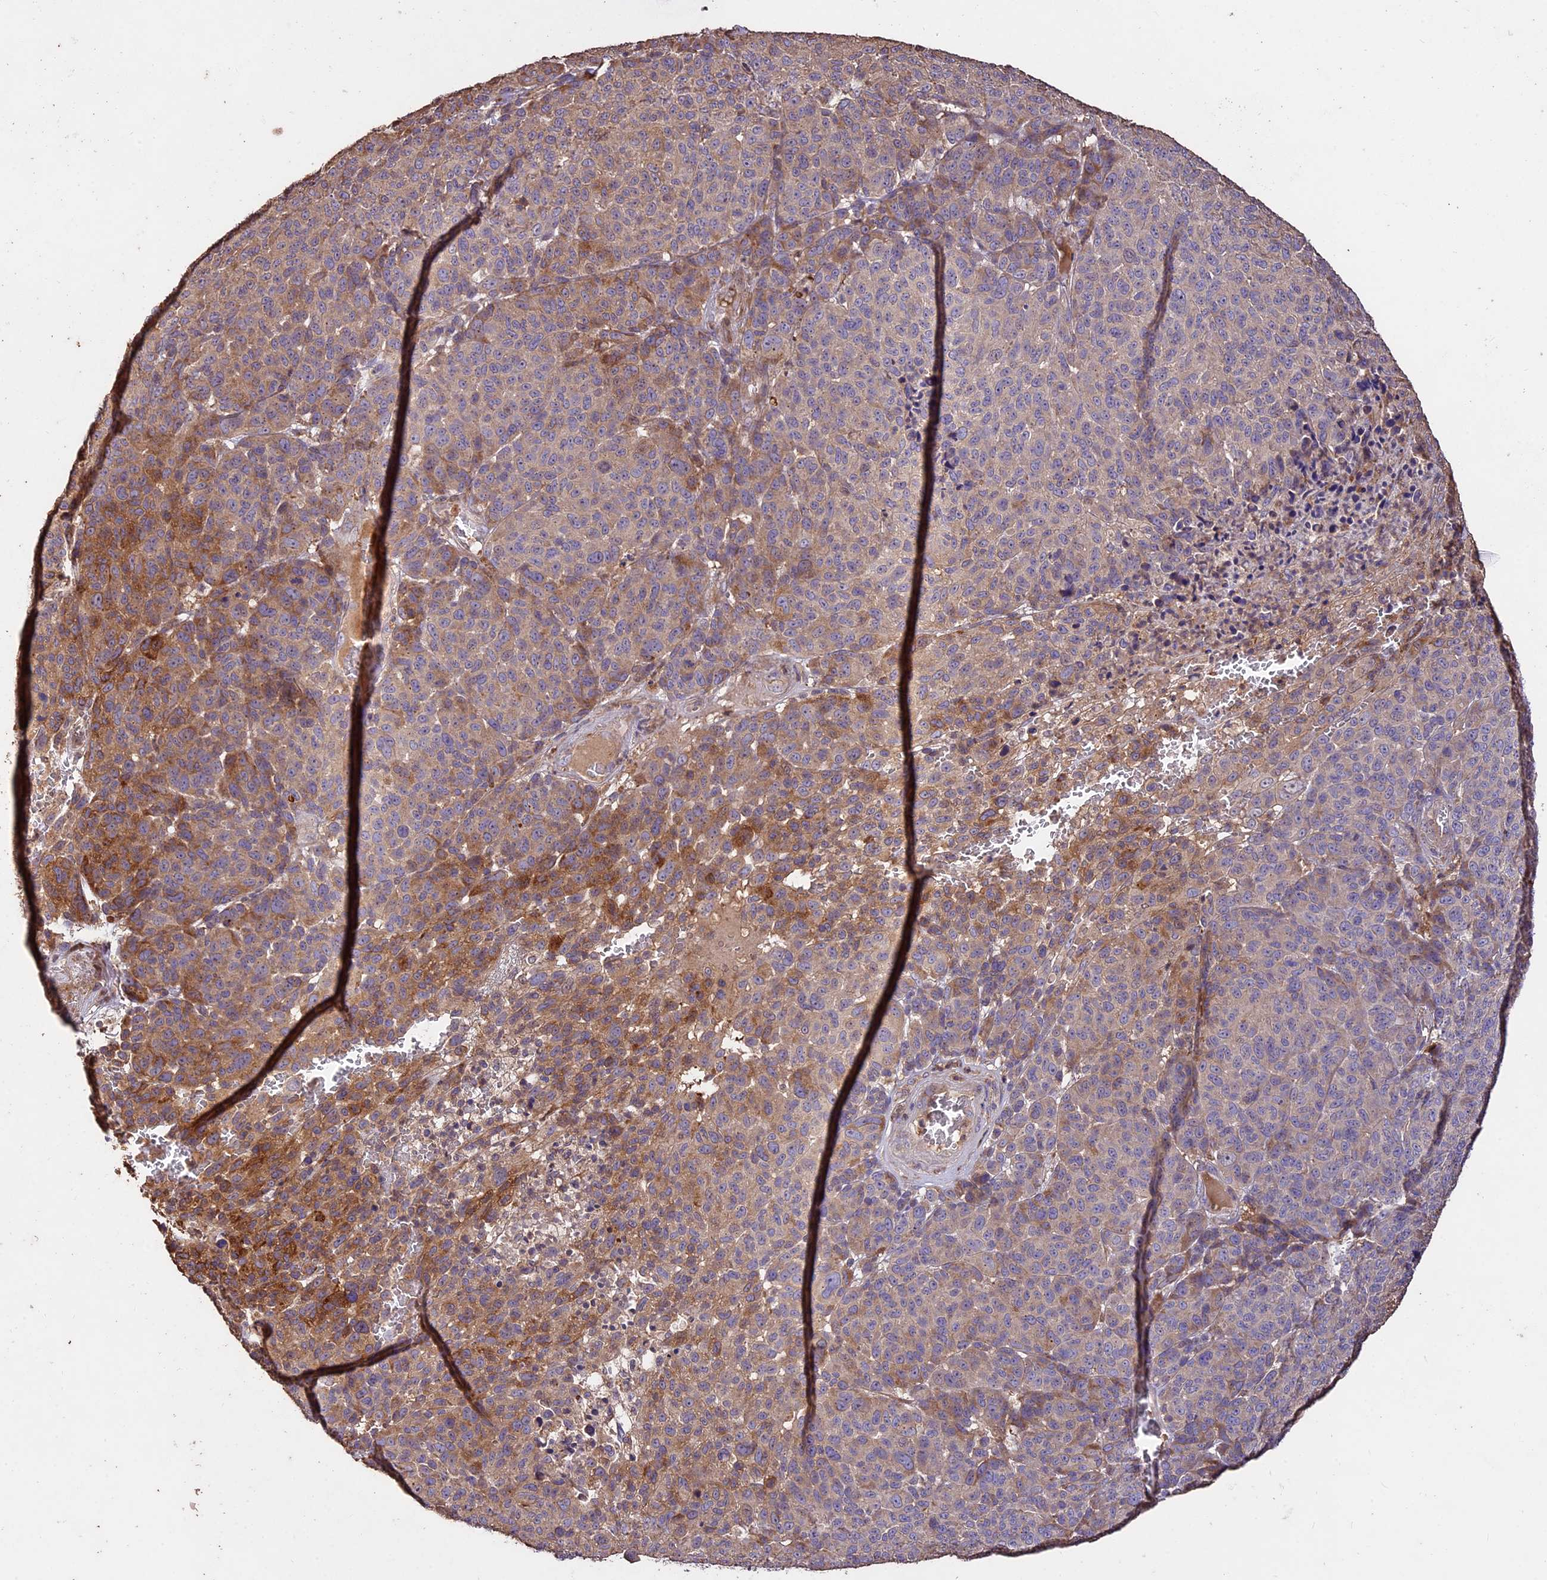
{"staining": {"intensity": "moderate", "quantity": "<25%", "location": "cytoplasmic/membranous"}, "tissue": "melanoma", "cell_type": "Tumor cells", "image_type": "cancer", "snomed": [{"axis": "morphology", "description": "Malignant melanoma, NOS"}, {"axis": "topography", "description": "Skin"}], "caption": "Immunohistochemical staining of human melanoma exhibits low levels of moderate cytoplasmic/membranous staining in about <25% of tumor cells.", "gene": "CRLF1", "patient": {"sex": "male", "age": 49}}